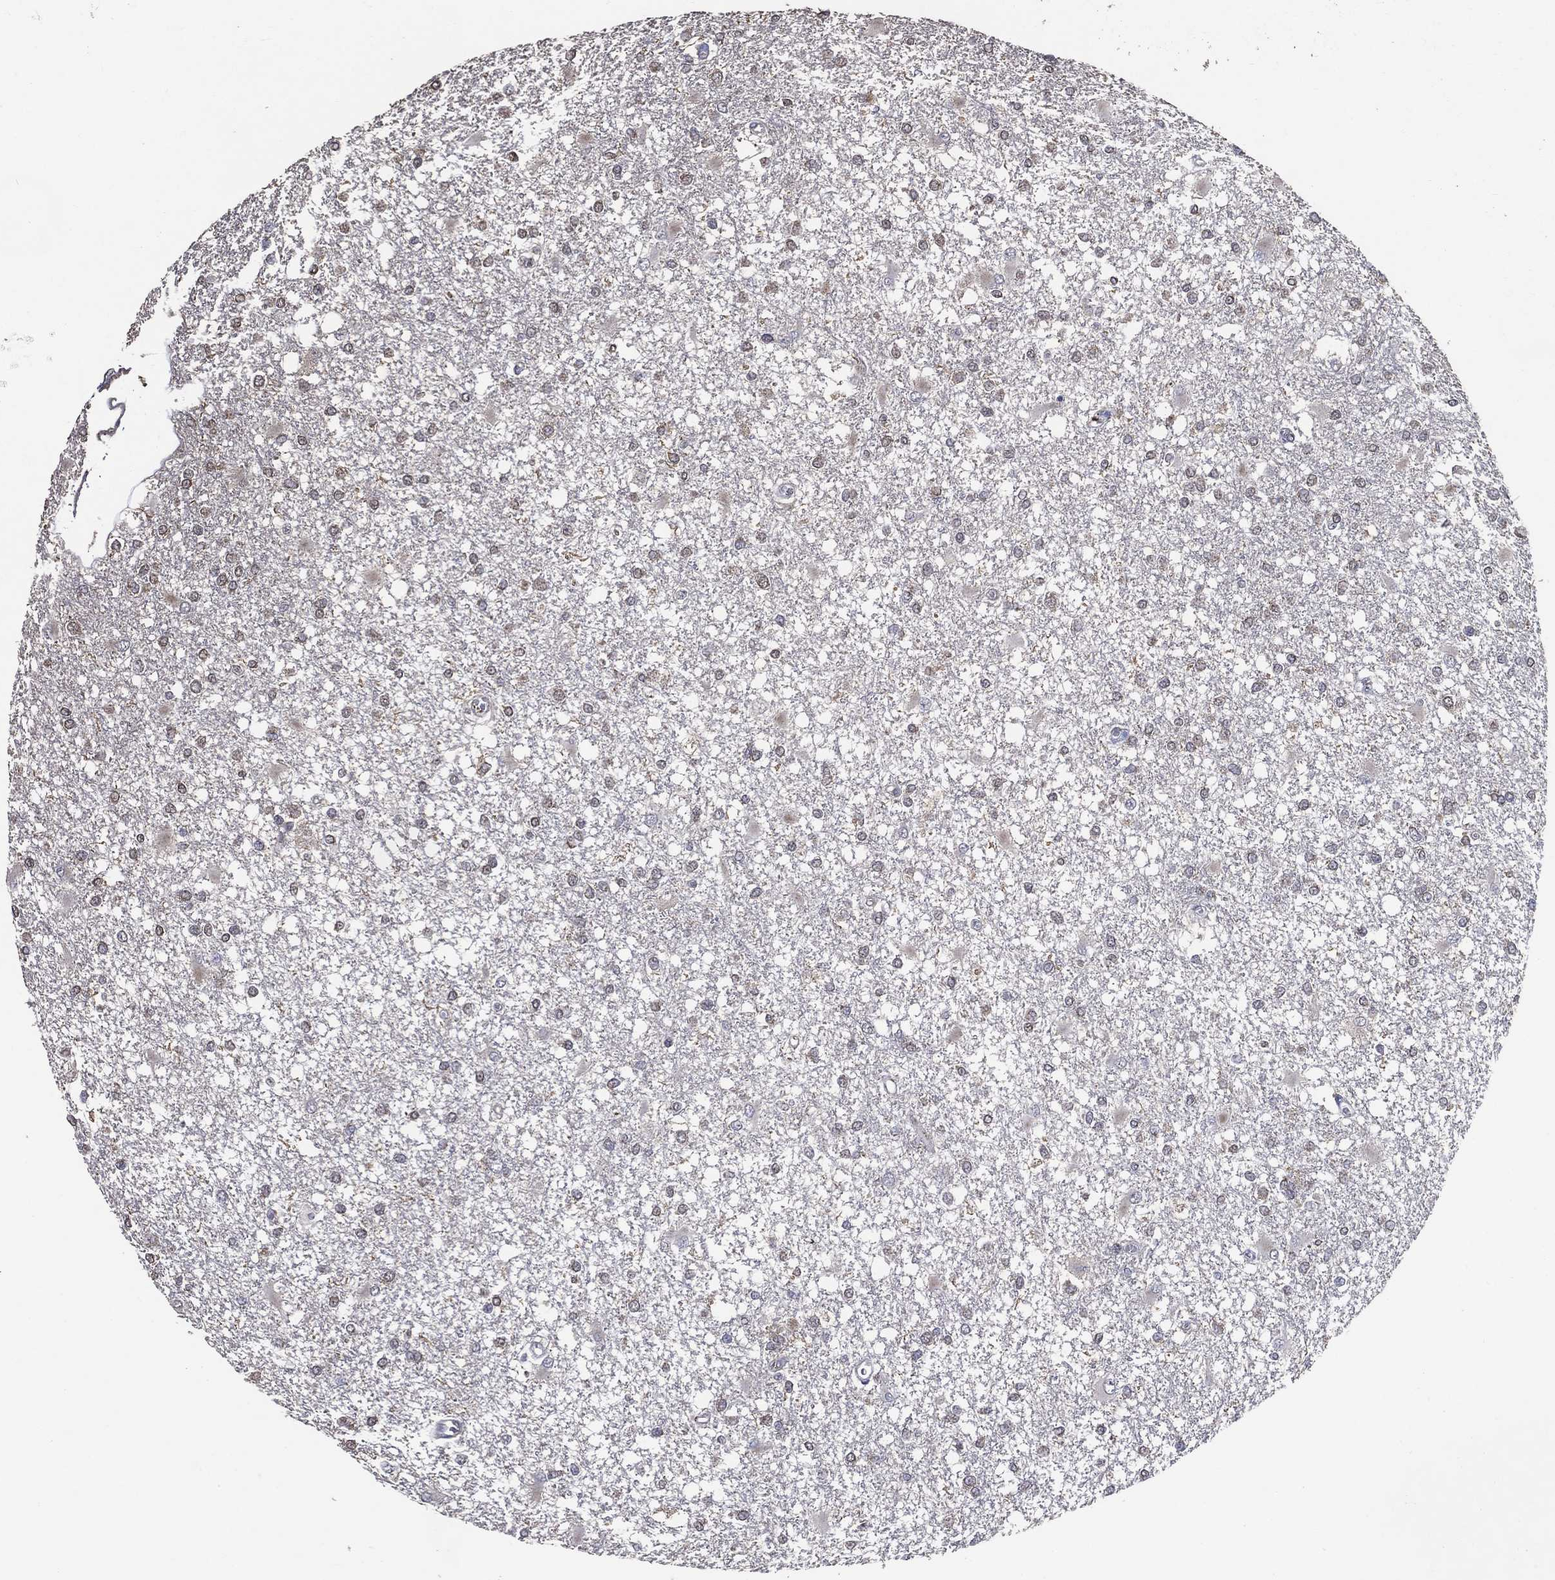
{"staining": {"intensity": "negative", "quantity": "none", "location": "none"}, "tissue": "glioma", "cell_type": "Tumor cells", "image_type": "cancer", "snomed": [{"axis": "morphology", "description": "Glioma, malignant, High grade"}, {"axis": "topography", "description": "Cerebral cortex"}], "caption": "A high-resolution histopathology image shows immunohistochemistry (IHC) staining of glioma, which shows no significant positivity in tumor cells.", "gene": "GPR183", "patient": {"sex": "male", "age": 79}}